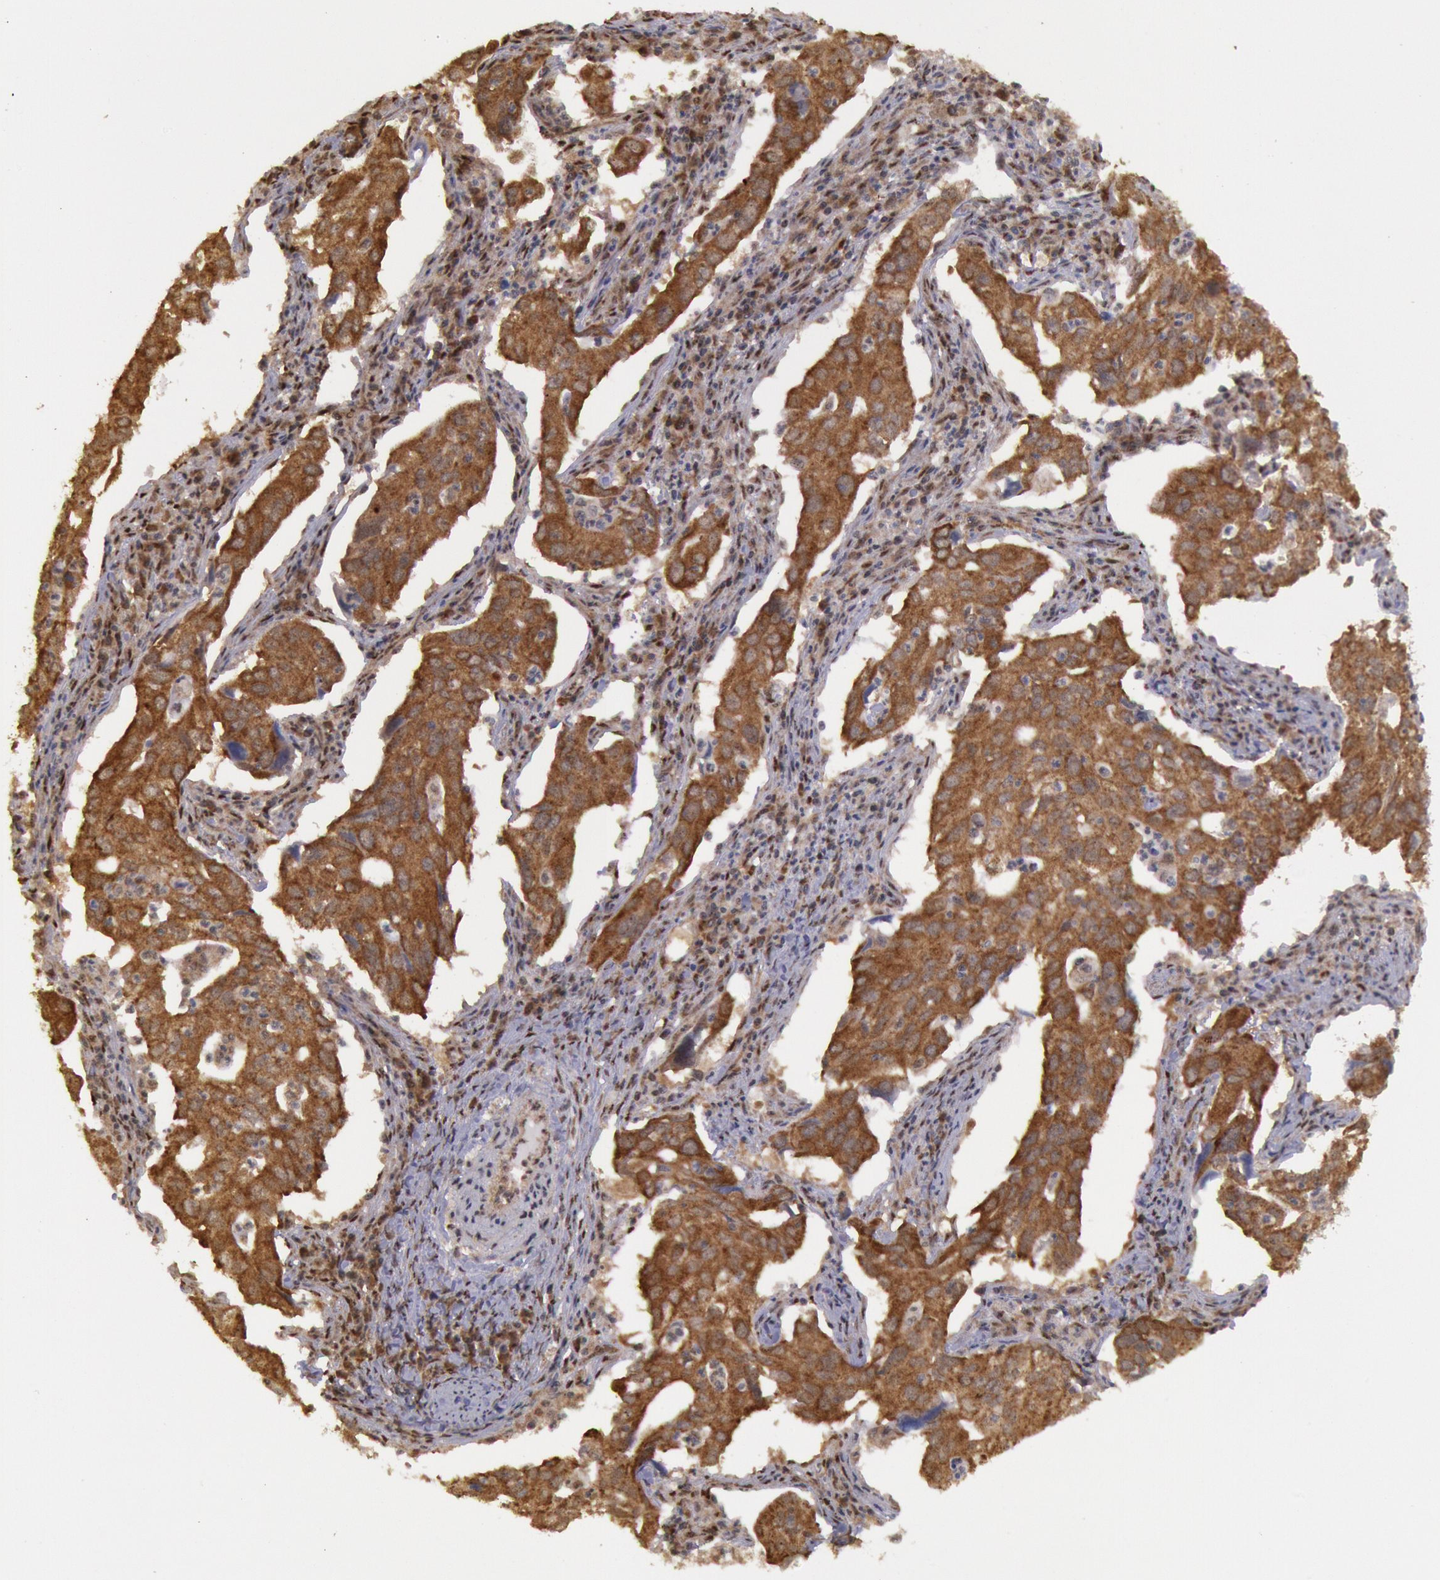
{"staining": {"intensity": "strong", "quantity": ">75%", "location": "cytoplasmic/membranous"}, "tissue": "lung cancer", "cell_type": "Tumor cells", "image_type": "cancer", "snomed": [{"axis": "morphology", "description": "Adenocarcinoma, NOS"}, {"axis": "topography", "description": "Lung"}], "caption": "Lung adenocarcinoma stained with a protein marker displays strong staining in tumor cells.", "gene": "STX17", "patient": {"sex": "male", "age": 48}}